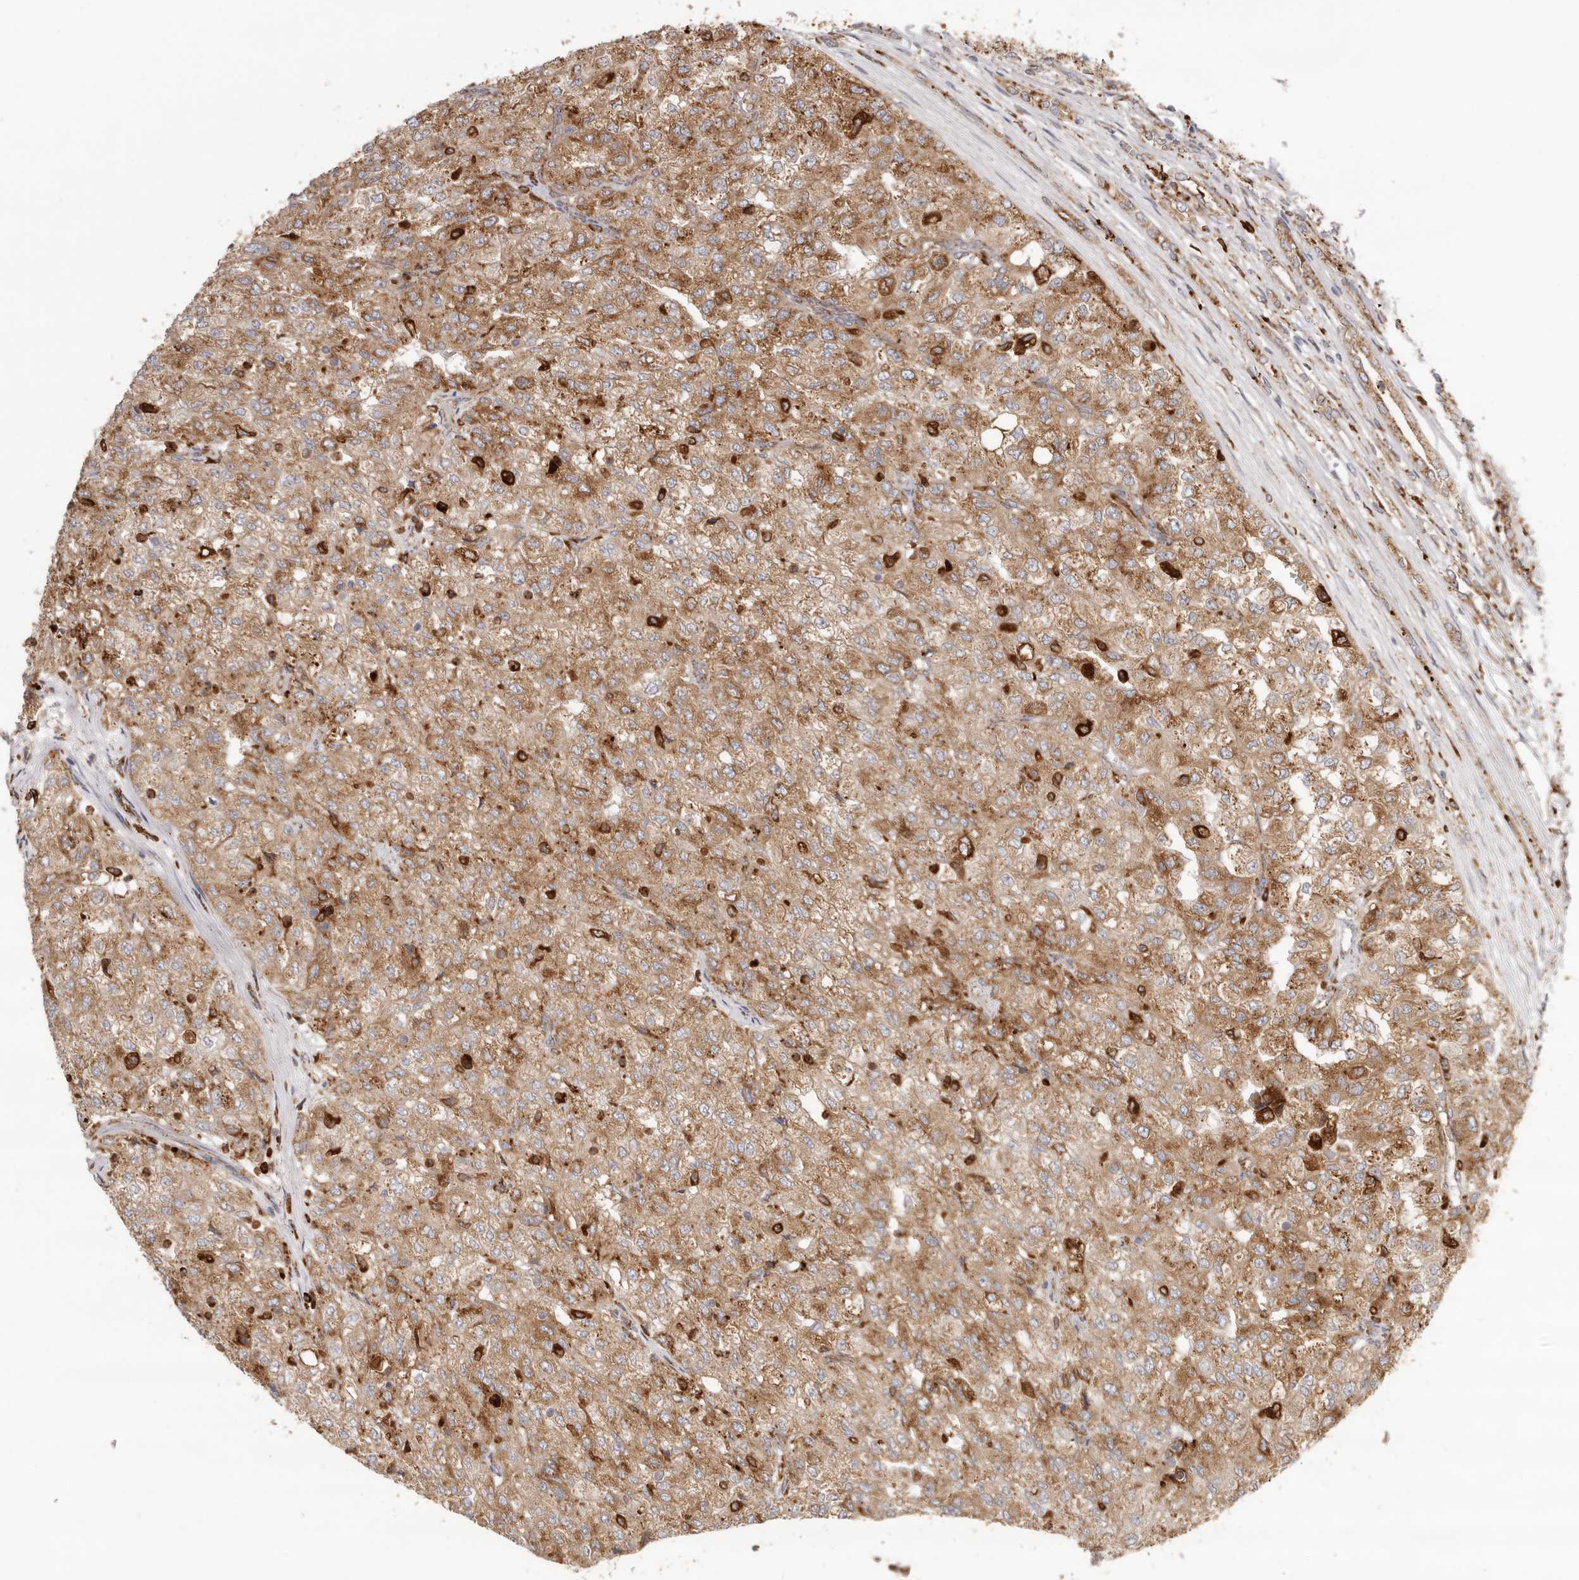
{"staining": {"intensity": "moderate", "quantity": ">75%", "location": "cytoplasmic/membranous"}, "tissue": "renal cancer", "cell_type": "Tumor cells", "image_type": "cancer", "snomed": [{"axis": "morphology", "description": "Adenocarcinoma, NOS"}, {"axis": "topography", "description": "Kidney"}], "caption": "Renal cancer stained with a protein marker displays moderate staining in tumor cells.", "gene": "GRN", "patient": {"sex": "female", "age": 54}}